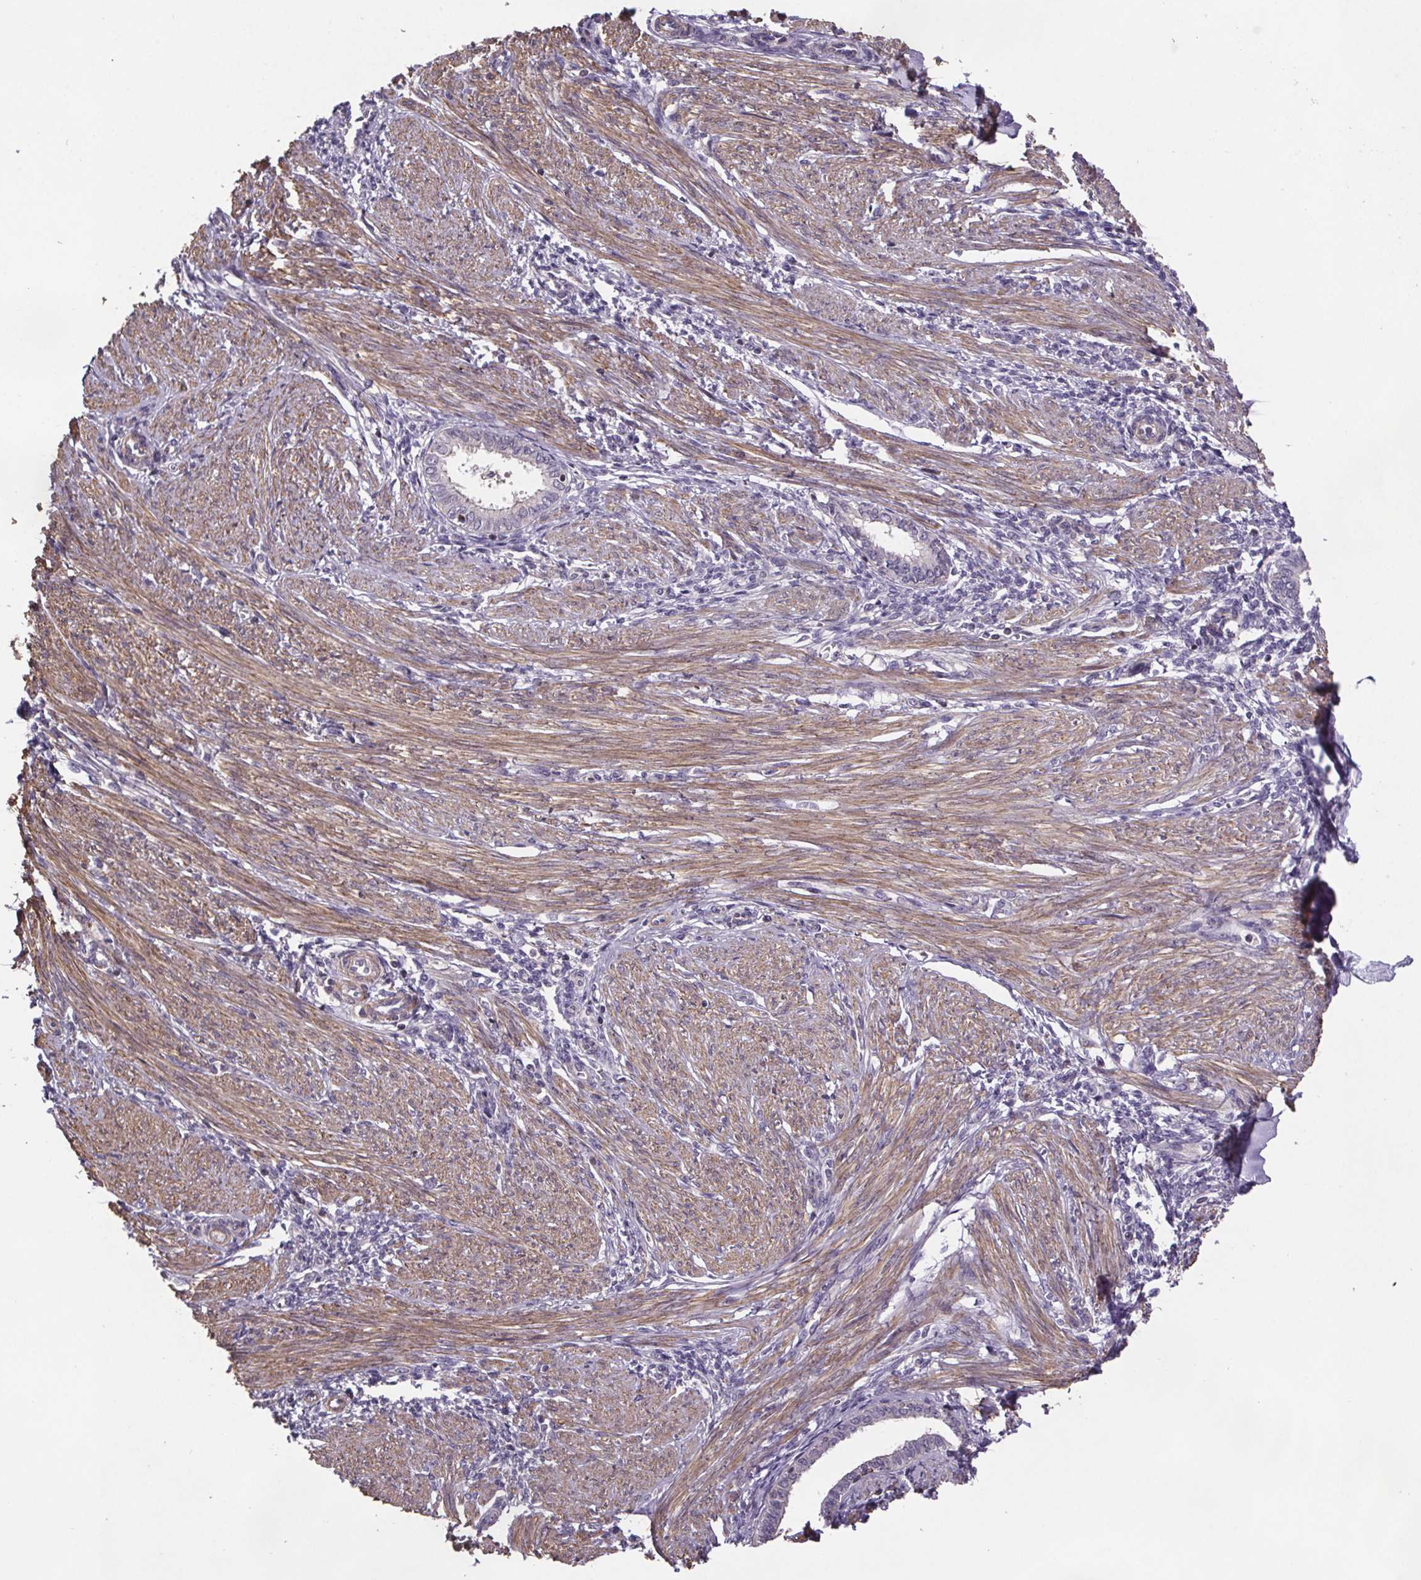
{"staining": {"intensity": "negative", "quantity": "none", "location": "none"}, "tissue": "endometrium", "cell_type": "Cells in endometrial stroma", "image_type": "normal", "snomed": [{"axis": "morphology", "description": "Normal tissue, NOS"}, {"axis": "topography", "description": "Endometrium"}], "caption": "An image of endometrium stained for a protein exhibits no brown staining in cells in endometrial stroma. The staining is performed using DAB (3,3'-diaminobenzidine) brown chromogen with nuclei counter-stained in using hematoxylin.", "gene": "CLN3", "patient": {"sex": "female", "age": 42}}